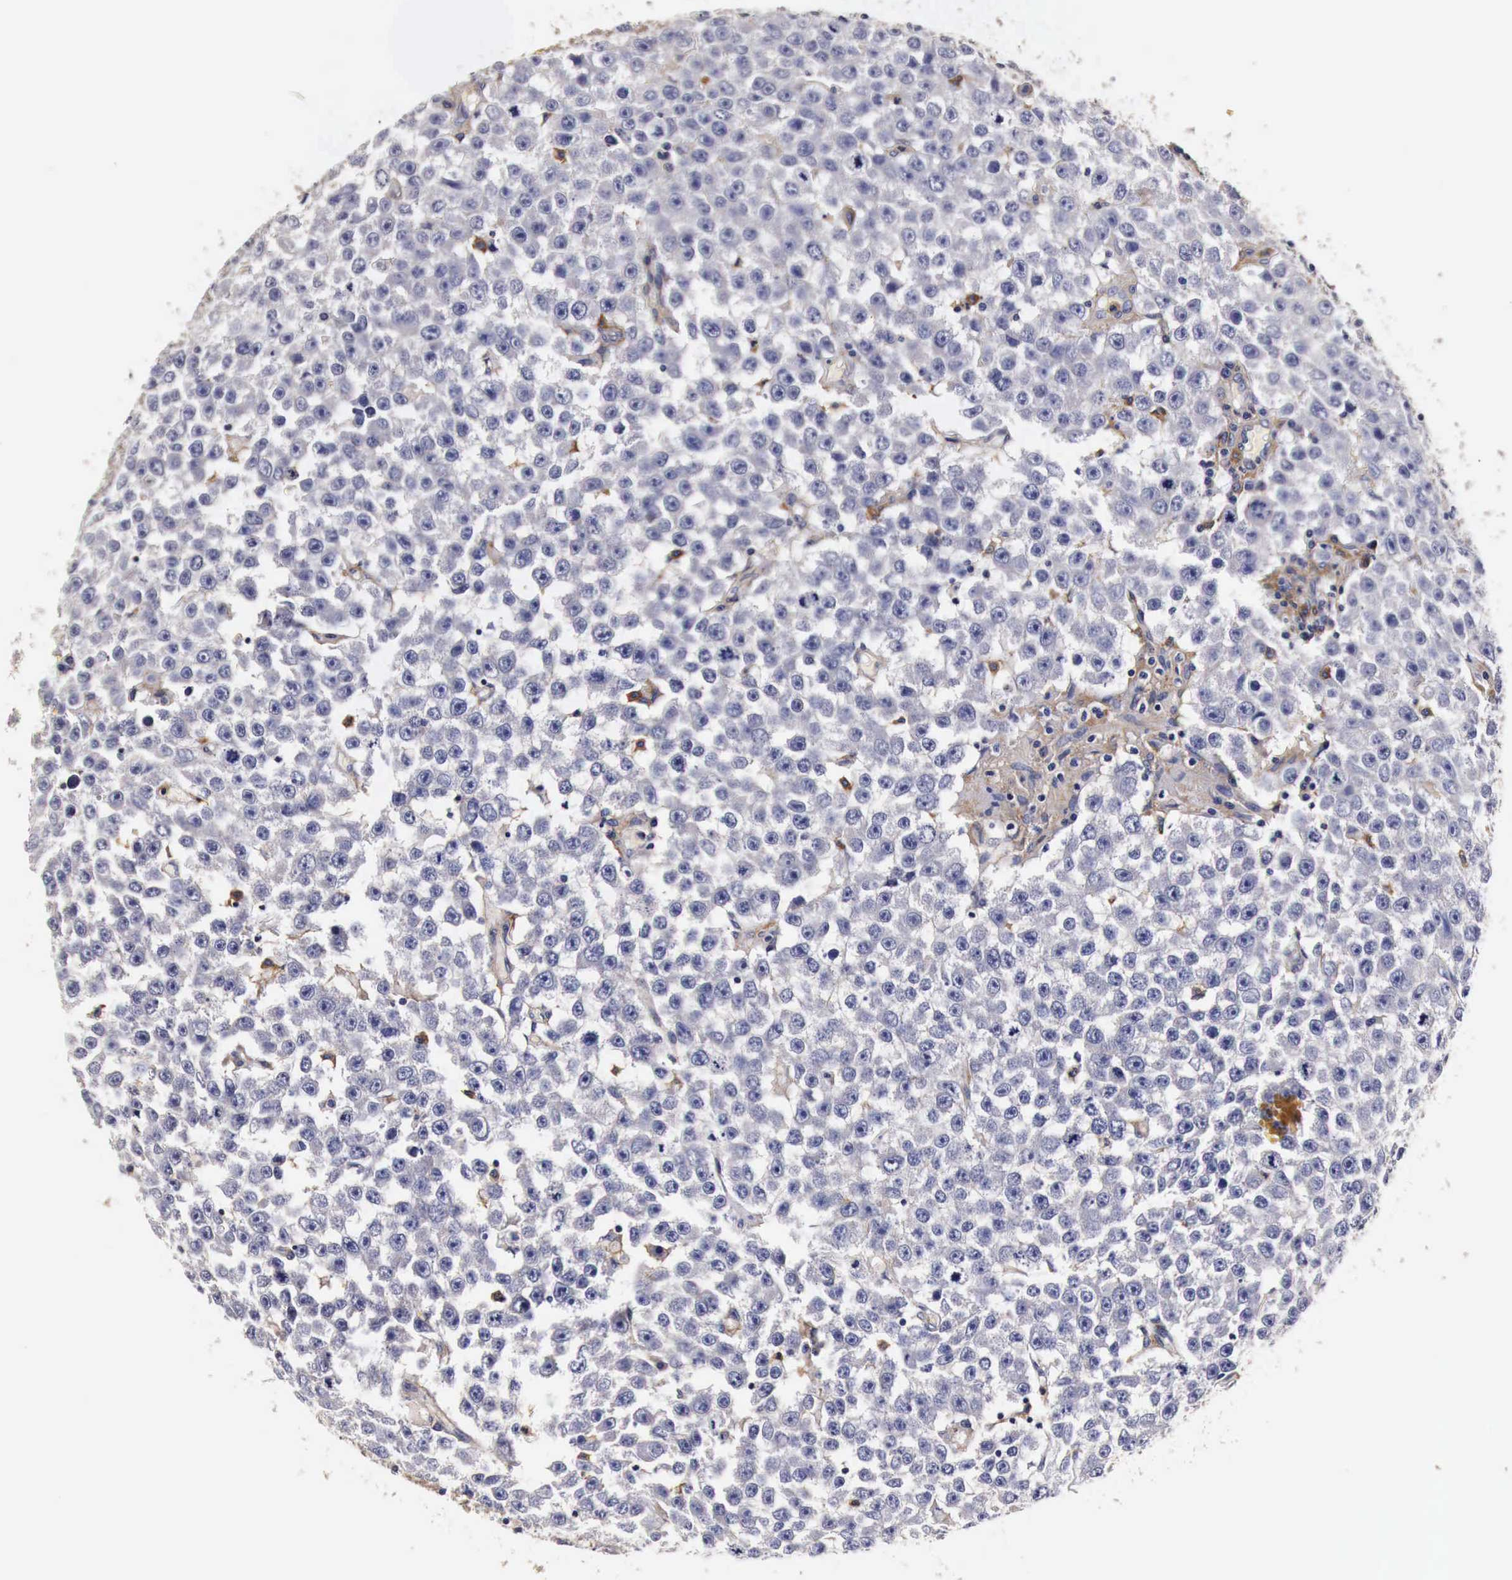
{"staining": {"intensity": "negative", "quantity": "none", "location": "none"}, "tissue": "testis cancer", "cell_type": "Tumor cells", "image_type": "cancer", "snomed": [{"axis": "morphology", "description": "Seminoma, NOS"}, {"axis": "topography", "description": "Testis"}], "caption": "Tumor cells show no significant protein staining in testis seminoma. The staining was performed using DAB to visualize the protein expression in brown, while the nuclei were stained in blue with hematoxylin (Magnification: 20x).", "gene": "RP2", "patient": {"sex": "male", "age": 52}}